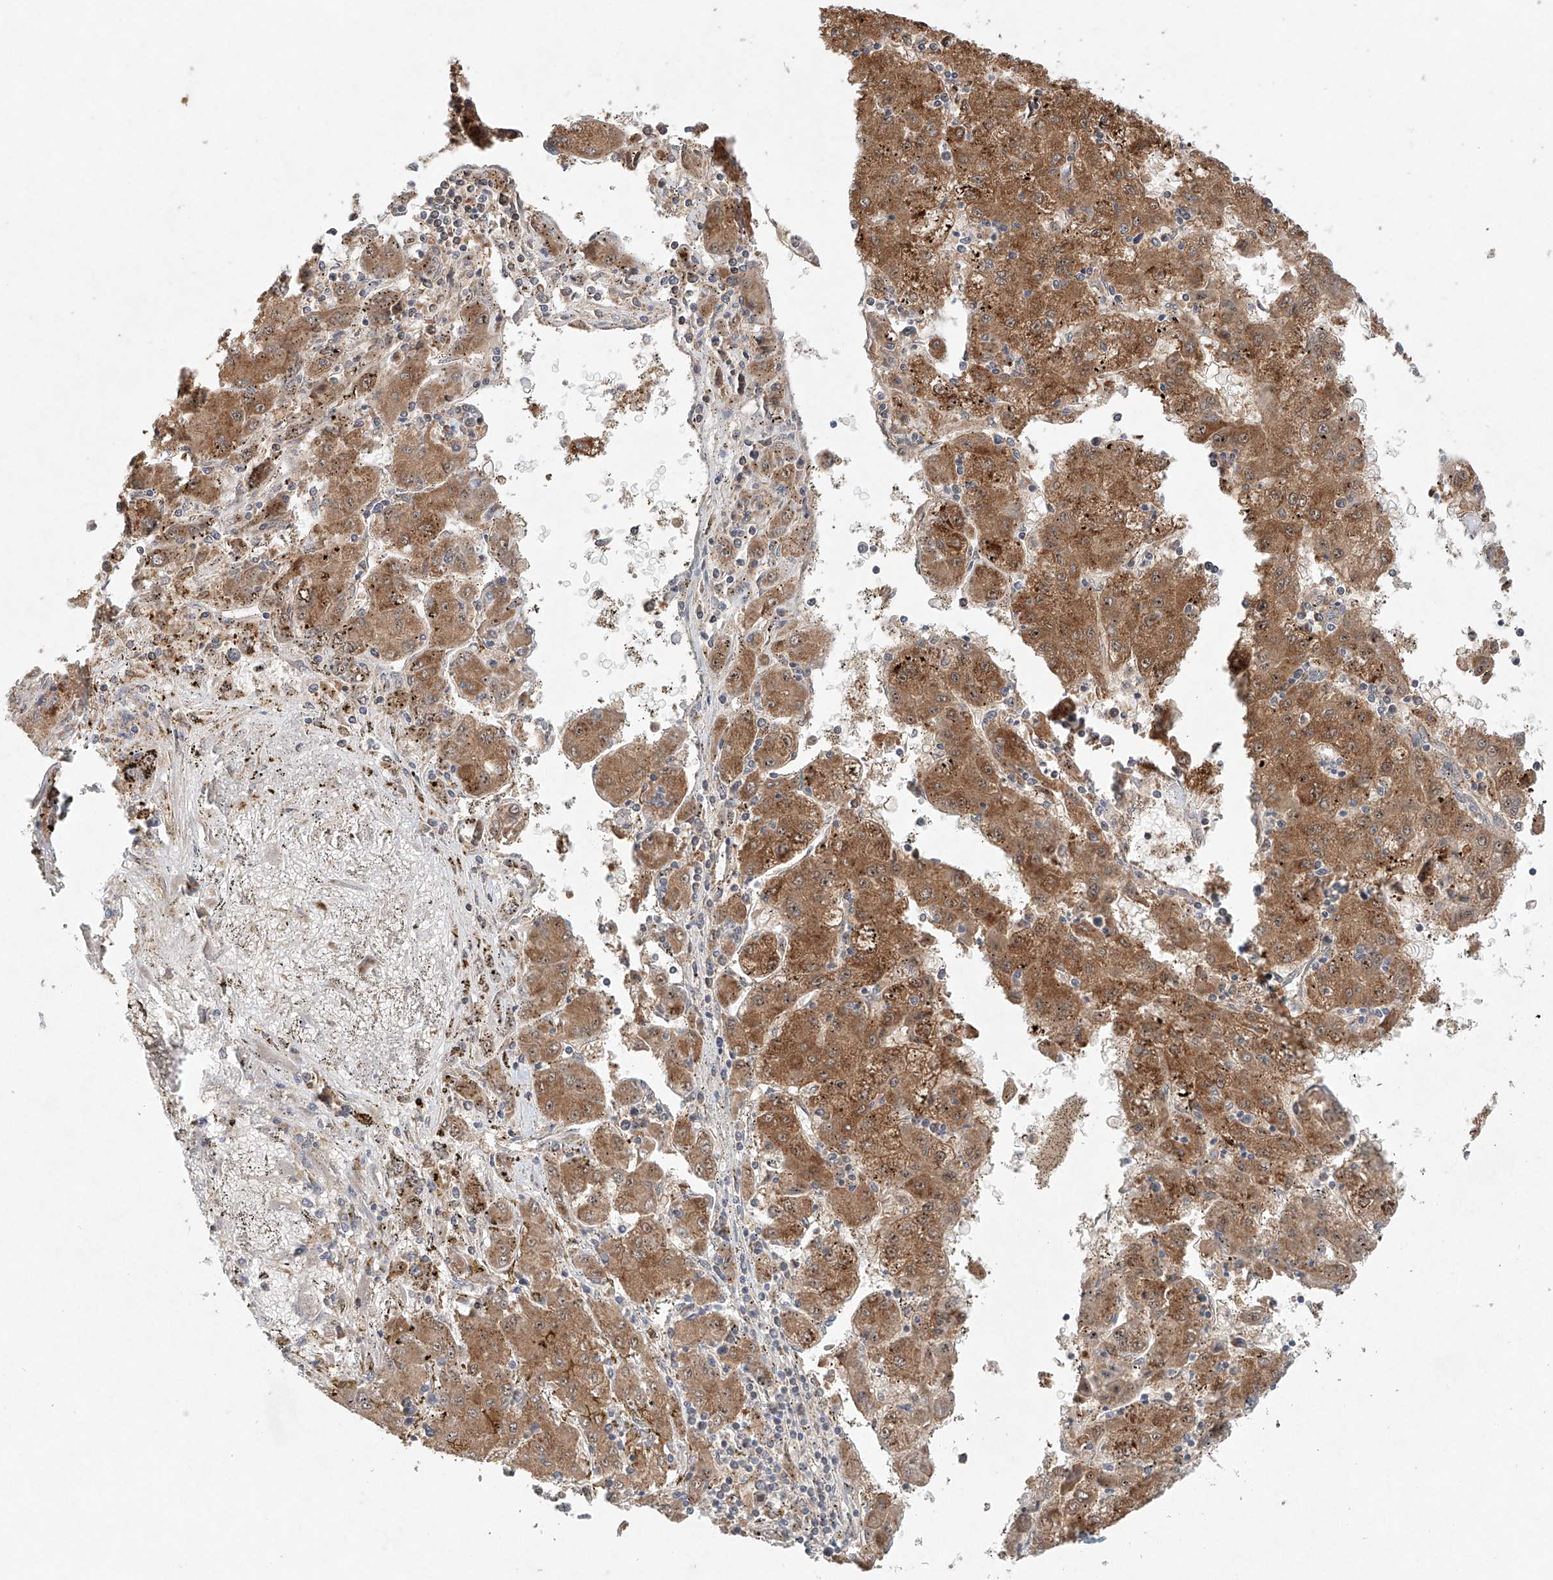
{"staining": {"intensity": "moderate", "quantity": ">75%", "location": "cytoplasmic/membranous"}, "tissue": "liver cancer", "cell_type": "Tumor cells", "image_type": "cancer", "snomed": [{"axis": "morphology", "description": "Carcinoma, Hepatocellular, NOS"}, {"axis": "topography", "description": "Liver"}], "caption": "This image exhibits liver hepatocellular carcinoma stained with immunohistochemistry (IHC) to label a protein in brown. The cytoplasmic/membranous of tumor cells show moderate positivity for the protein. Nuclei are counter-stained blue.", "gene": "DCAF11", "patient": {"sex": "male", "age": 72}}